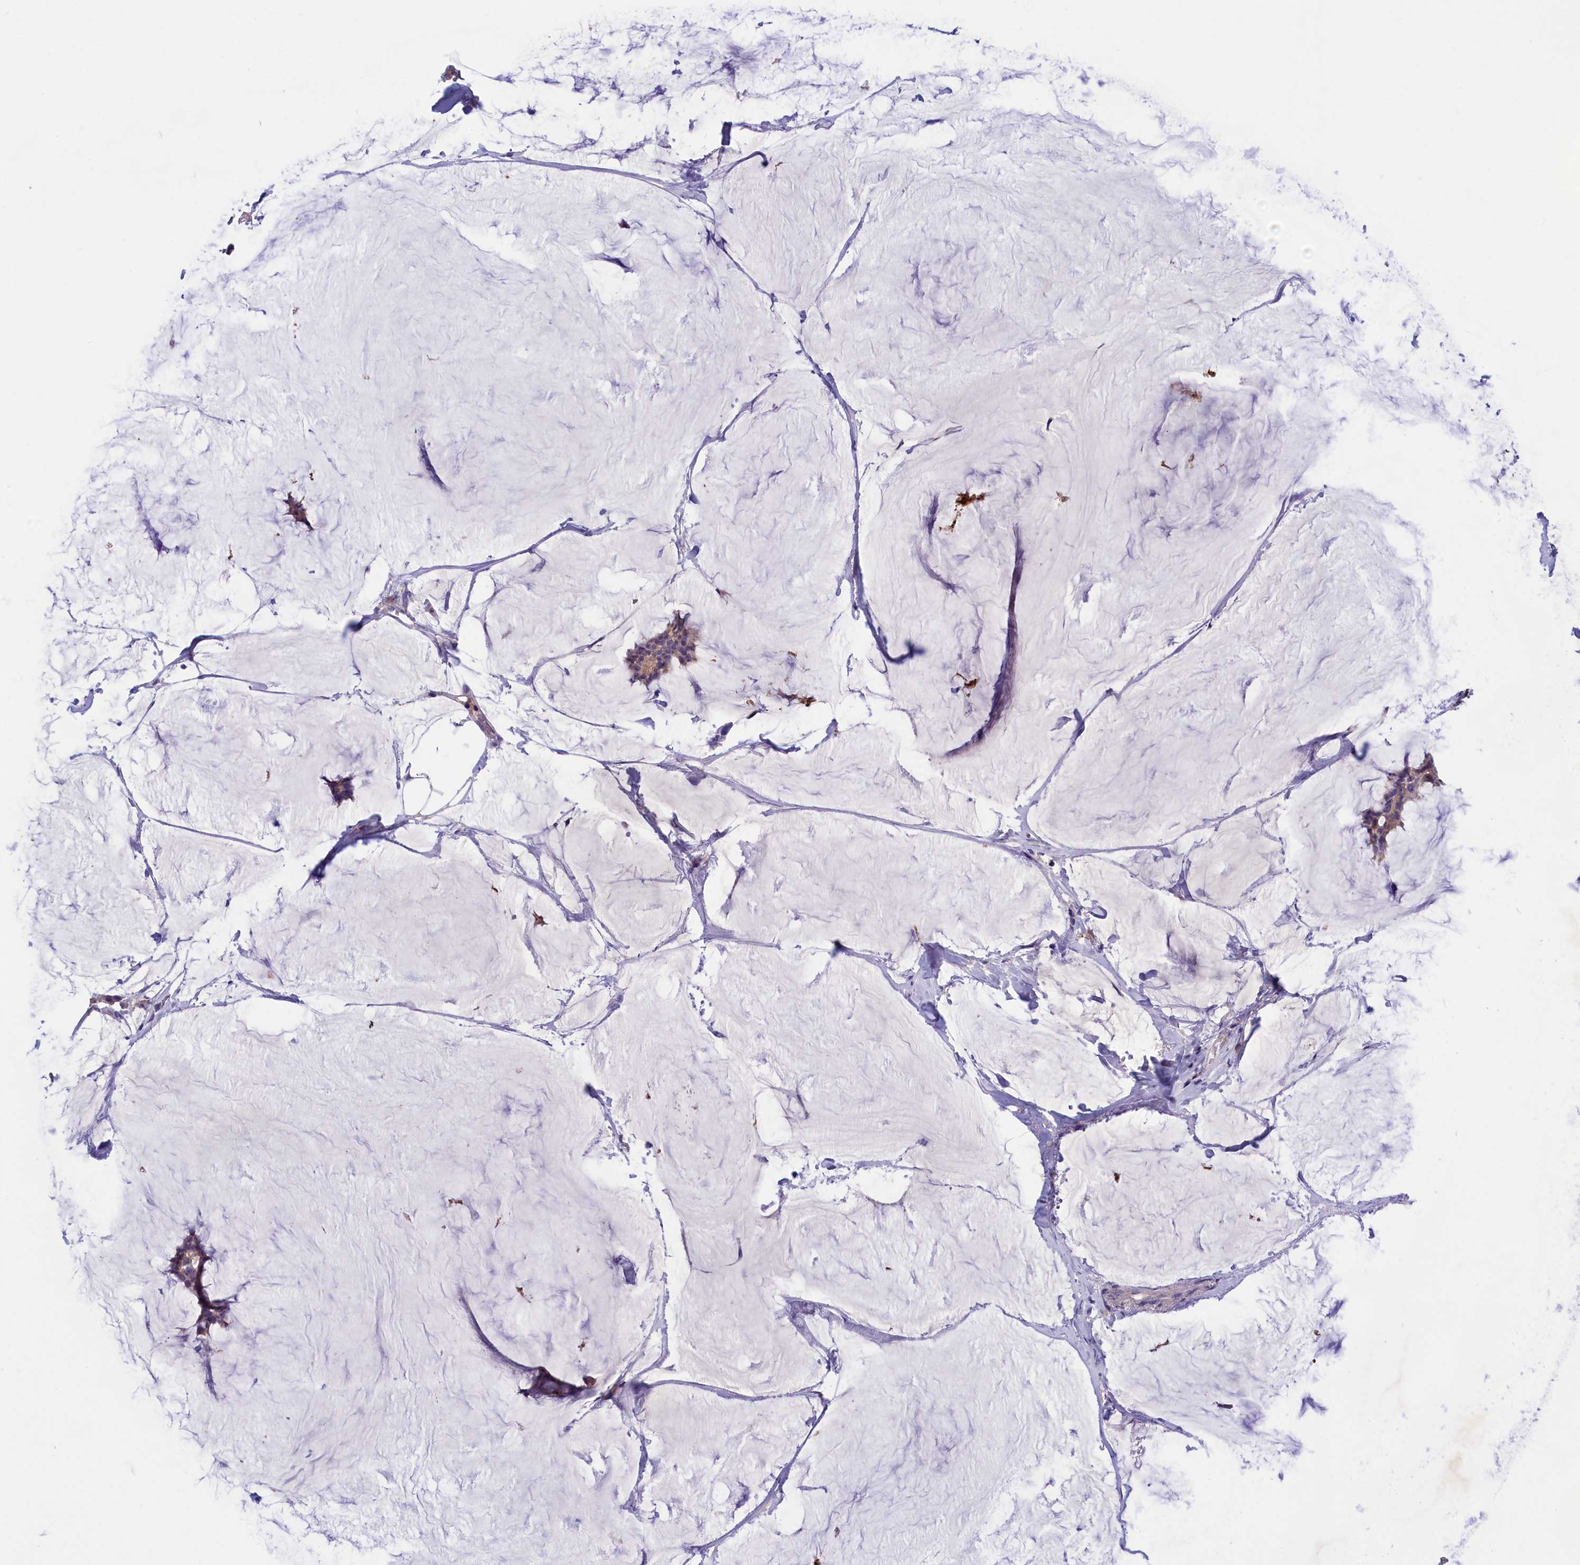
{"staining": {"intensity": "weak", "quantity": "25%-75%", "location": "cytoplasmic/membranous"}, "tissue": "breast cancer", "cell_type": "Tumor cells", "image_type": "cancer", "snomed": [{"axis": "morphology", "description": "Duct carcinoma"}, {"axis": "topography", "description": "Breast"}], "caption": "The histopathology image shows immunohistochemical staining of breast intraductal carcinoma. There is weak cytoplasmic/membranous expression is seen in approximately 25%-75% of tumor cells. (Brightfield microscopy of DAB IHC at high magnification).", "gene": "AMDHD2", "patient": {"sex": "female", "age": 93}}